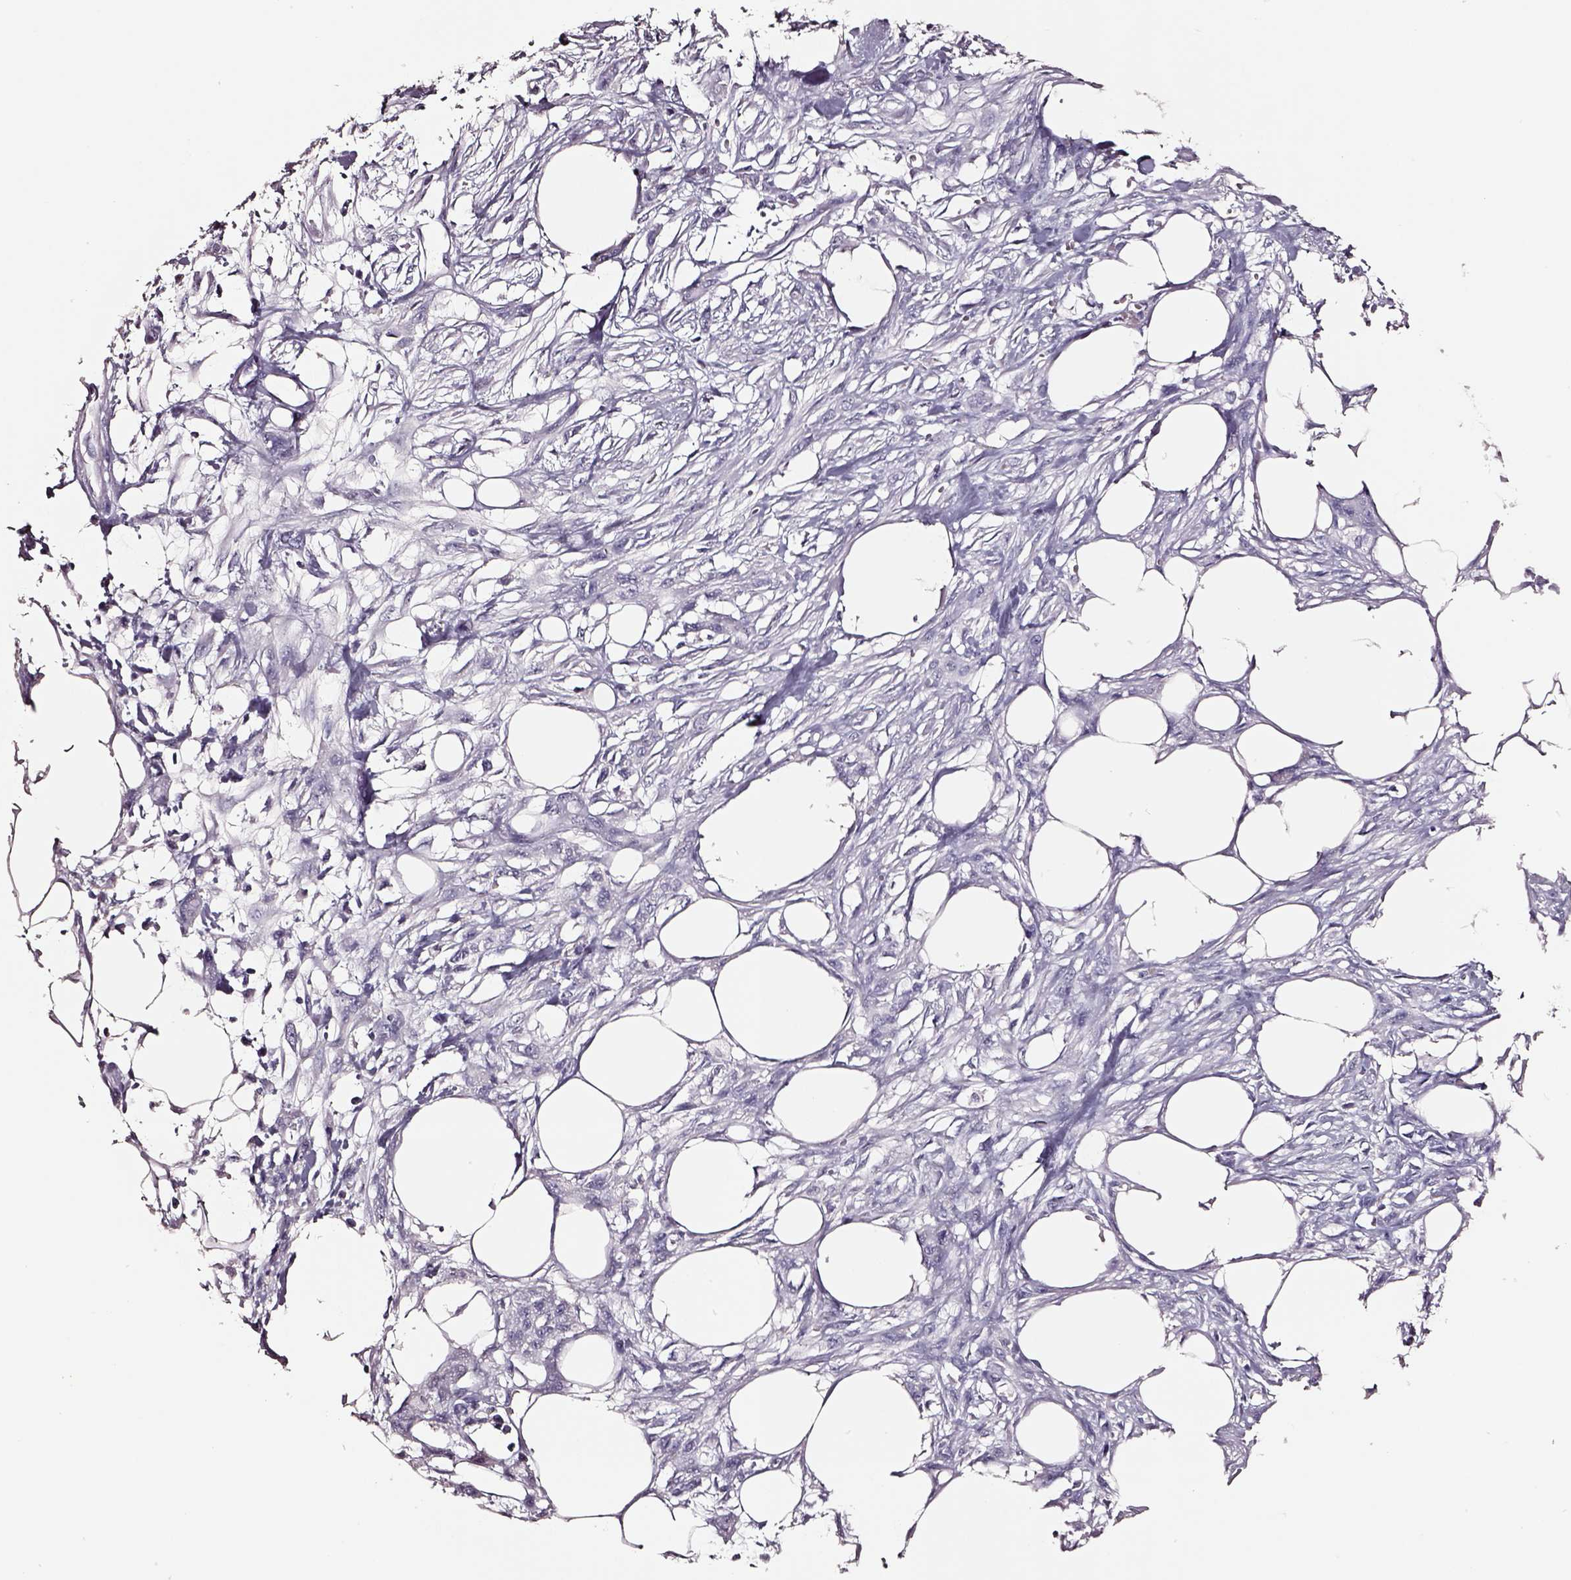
{"staining": {"intensity": "negative", "quantity": "none", "location": "none"}, "tissue": "skin cancer", "cell_type": "Tumor cells", "image_type": "cancer", "snomed": [{"axis": "morphology", "description": "Squamous cell carcinoma, NOS"}, {"axis": "topography", "description": "Skin"}], "caption": "Immunohistochemistry photomicrograph of neoplastic tissue: human skin cancer (squamous cell carcinoma) stained with DAB exhibits no significant protein positivity in tumor cells.", "gene": "SMIM17", "patient": {"sex": "female", "age": 59}}